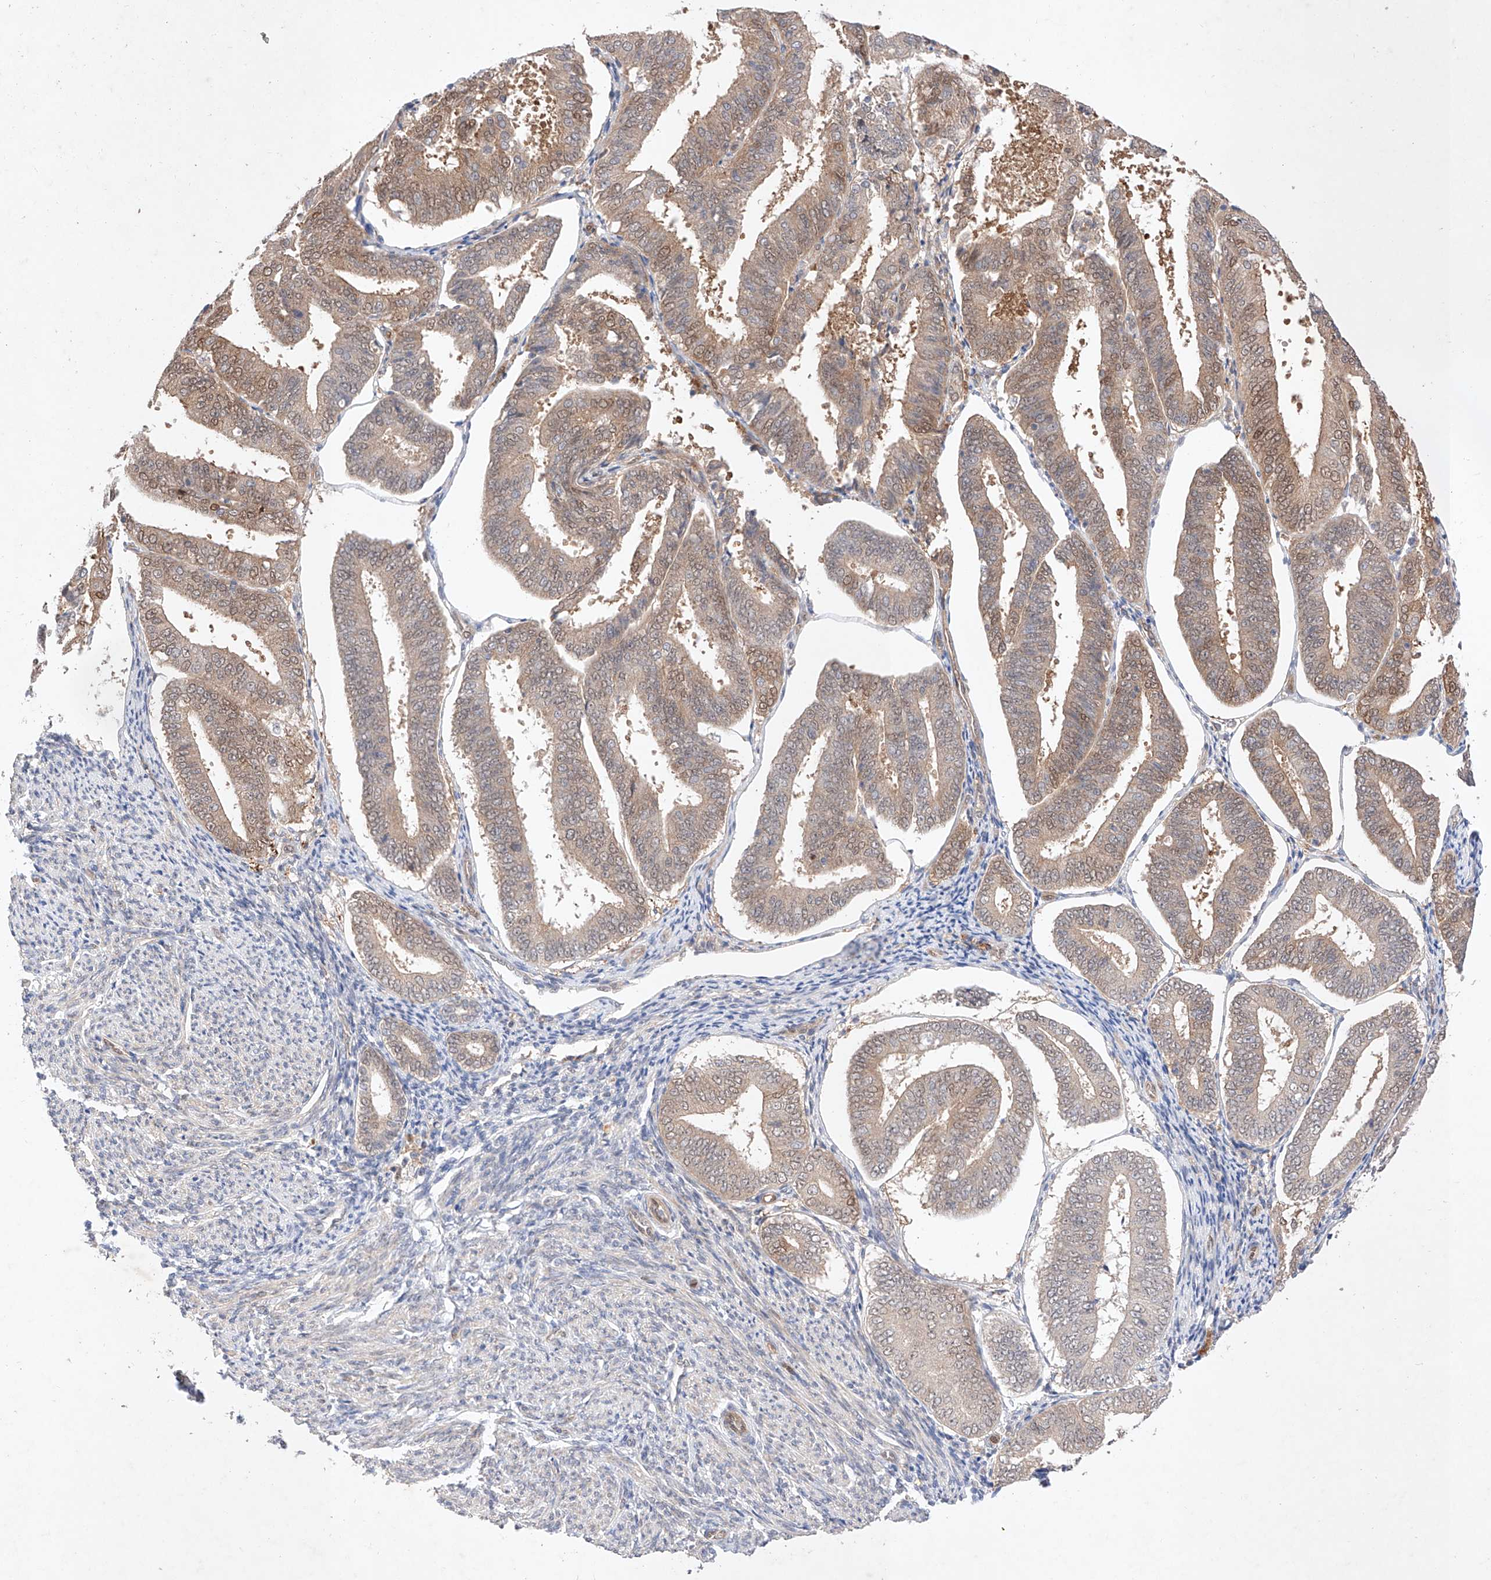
{"staining": {"intensity": "moderate", "quantity": "25%-75%", "location": "cytoplasmic/membranous,nuclear"}, "tissue": "endometrial cancer", "cell_type": "Tumor cells", "image_type": "cancer", "snomed": [{"axis": "morphology", "description": "Adenocarcinoma, NOS"}, {"axis": "topography", "description": "Endometrium"}], "caption": "Endometrial cancer (adenocarcinoma) tissue shows moderate cytoplasmic/membranous and nuclear expression in approximately 25%-75% of tumor cells, visualized by immunohistochemistry.", "gene": "ZNF124", "patient": {"sex": "female", "age": 63}}